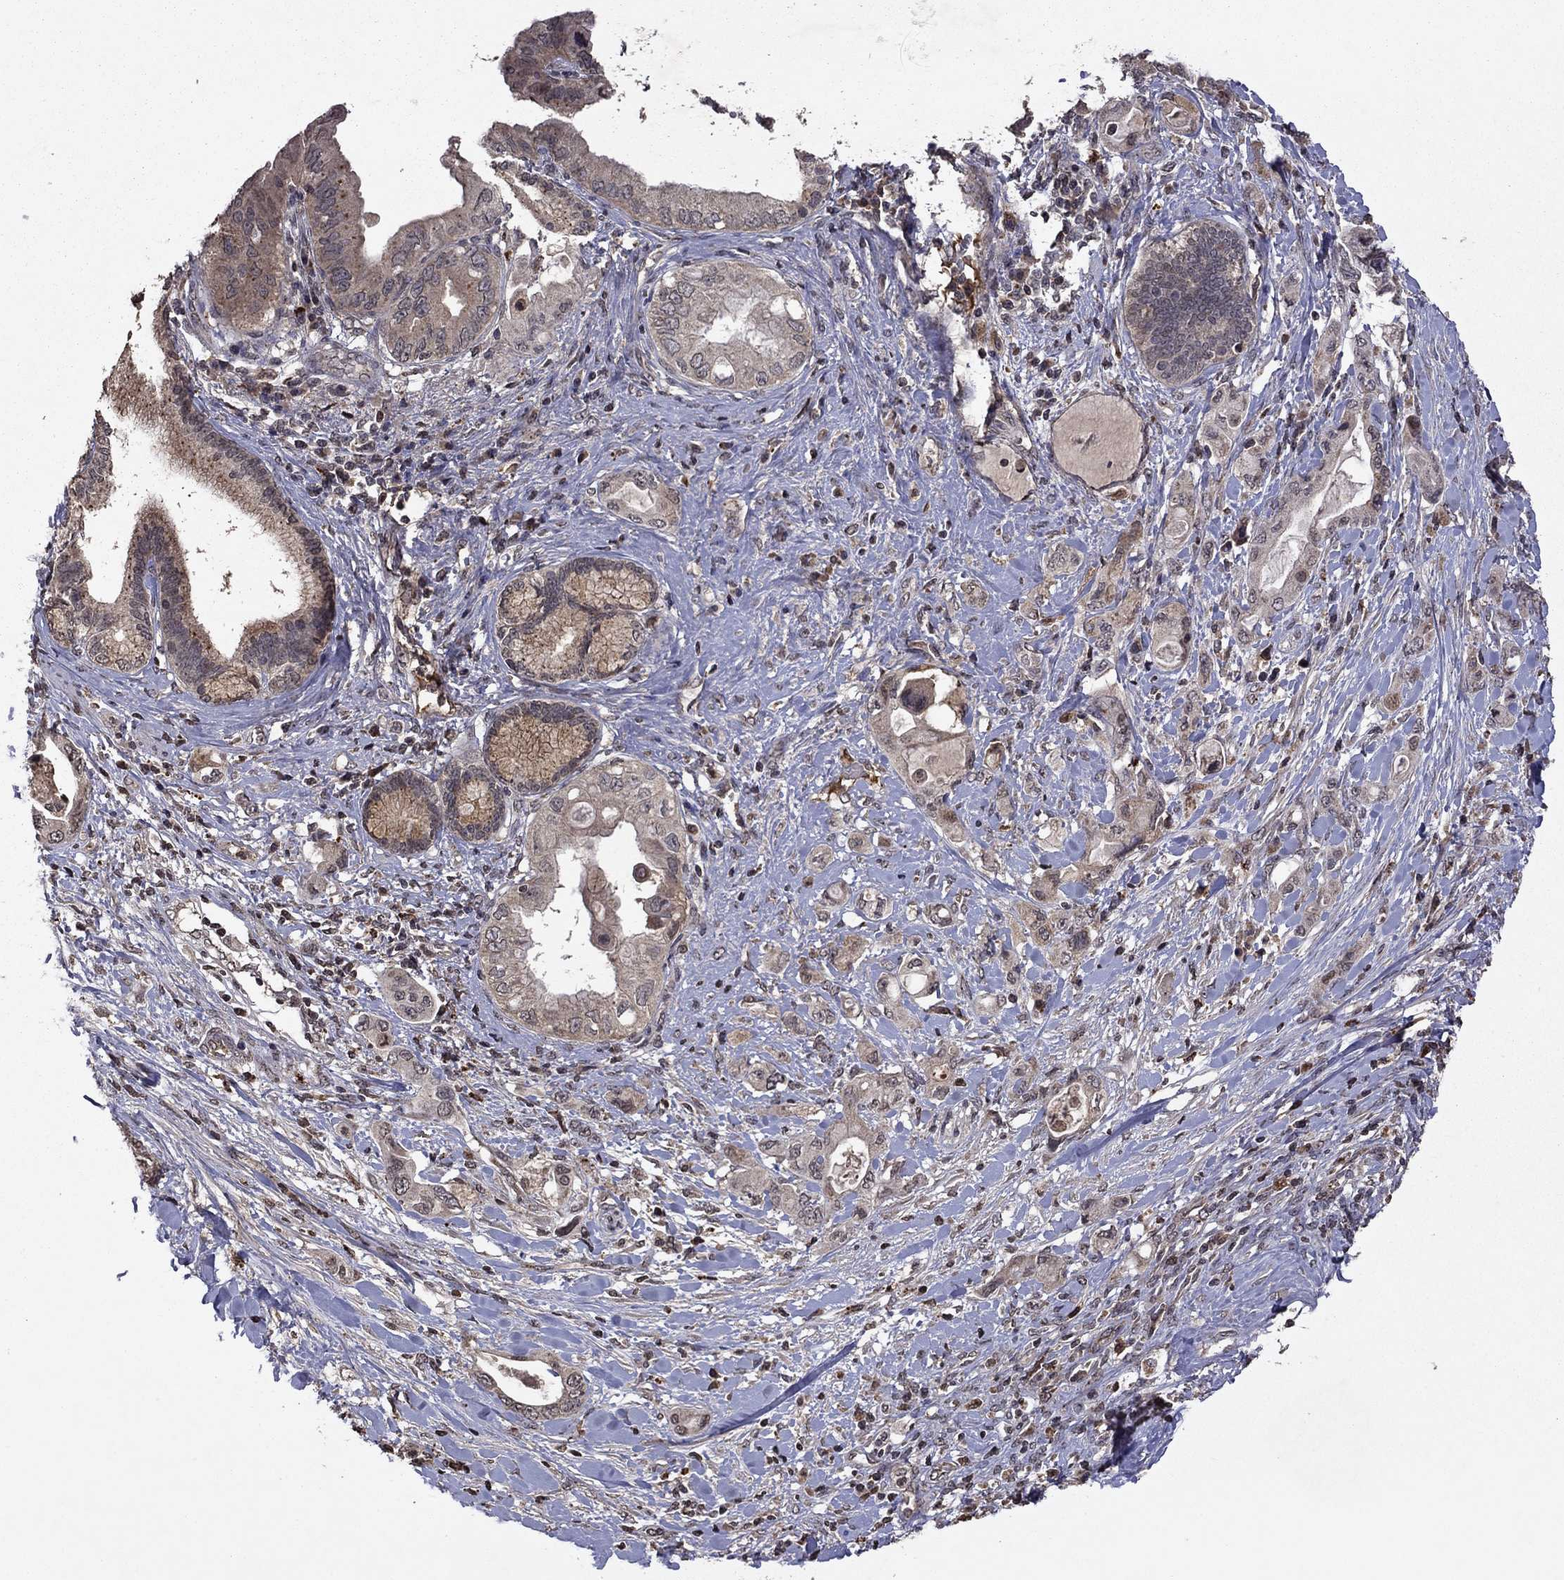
{"staining": {"intensity": "weak", "quantity": "<25%", "location": "cytoplasmic/membranous"}, "tissue": "pancreatic cancer", "cell_type": "Tumor cells", "image_type": "cancer", "snomed": [{"axis": "morphology", "description": "Adenocarcinoma, NOS"}, {"axis": "topography", "description": "Pancreas"}], "caption": "Tumor cells show no significant protein staining in adenocarcinoma (pancreatic).", "gene": "NLGN1", "patient": {"sex": "female", "age": 56}}